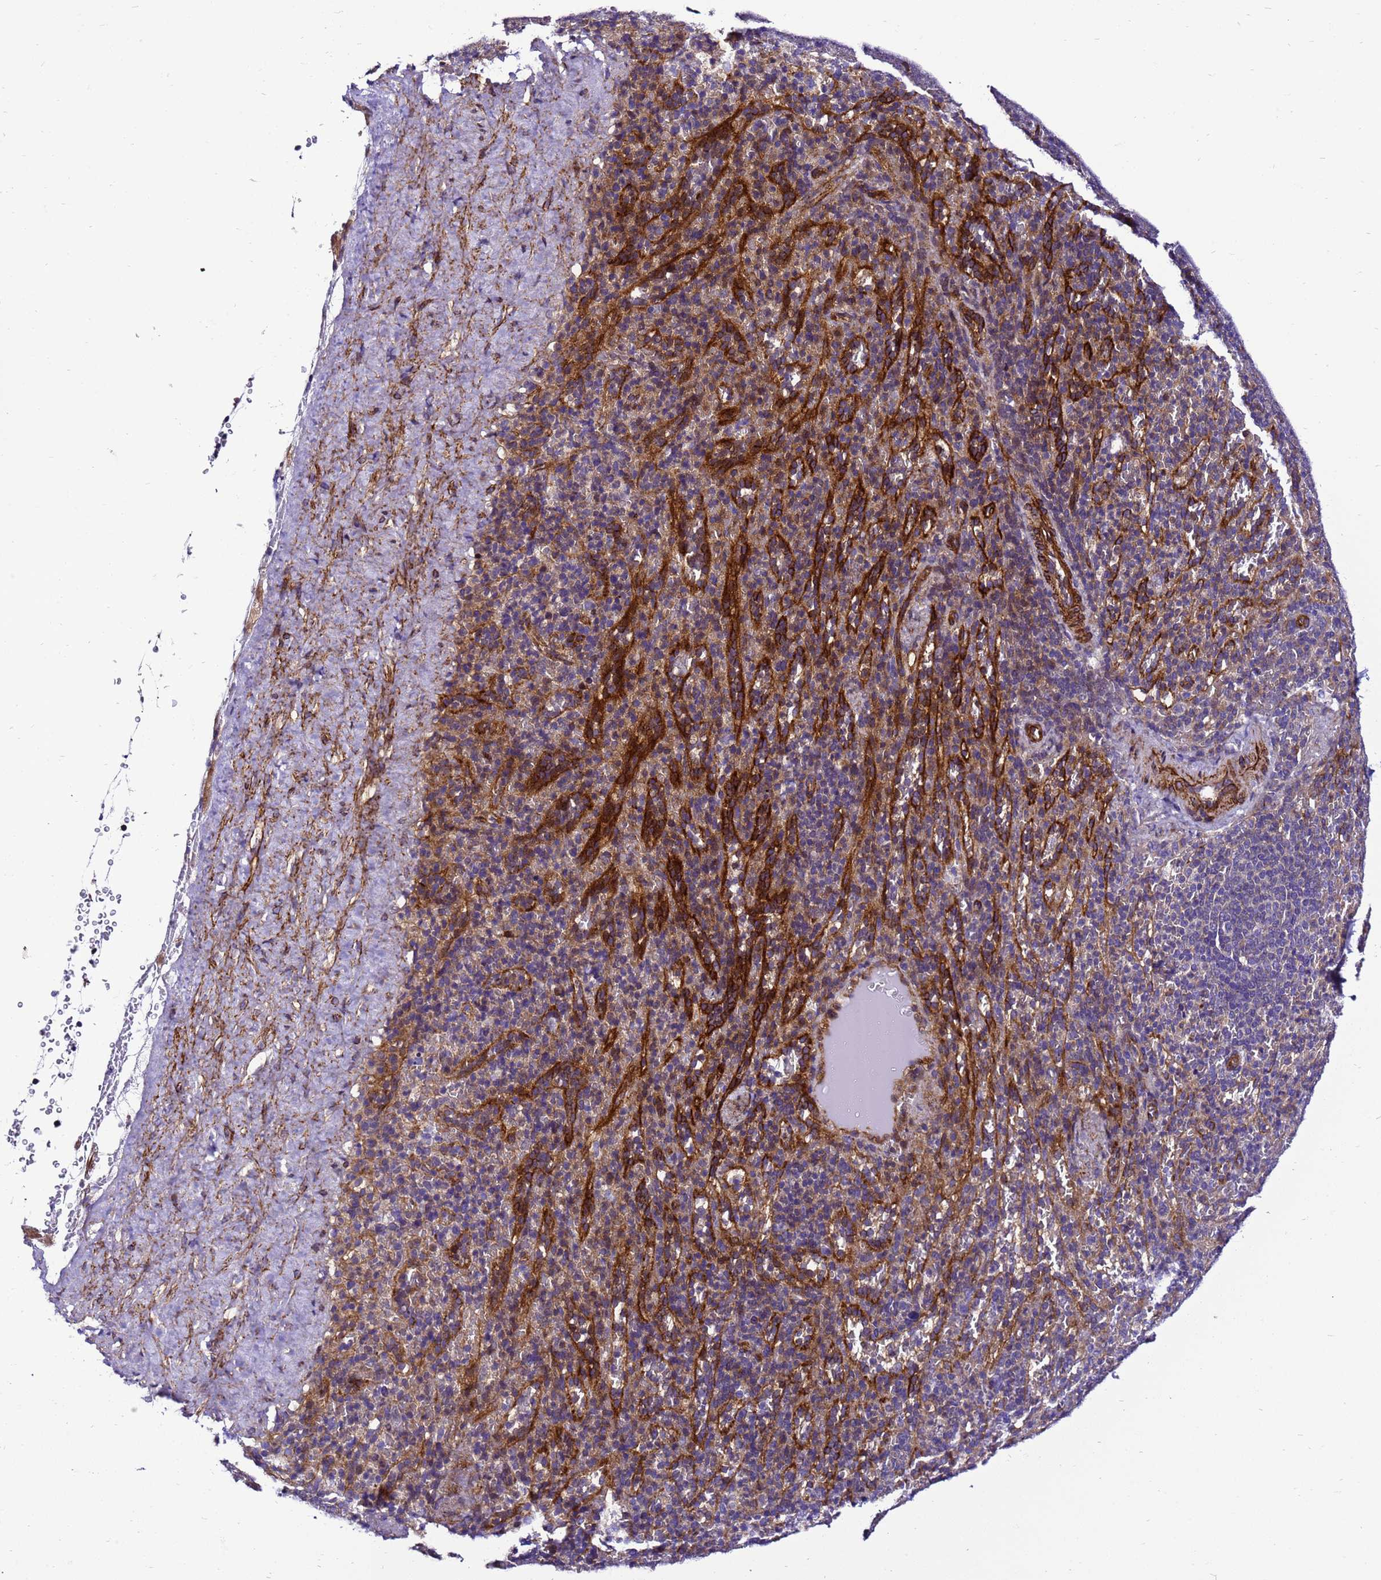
{"staining": {"intensity": "negative", "quantity": "none", "location": "none"}, "tissue": "spleen", "cell_type": "Cells in red pulp", "image_type": "normal", "snomed": [{"axis": "morphology", "description": "Normal tissue, NOS"}, {"axis": "topography", "description": "Spleen"}], "caption": "DAB (3,3'-diaminobenzidine) immunohistochemical staining of normal human spleen reveals no significant staining in cells in red pulp. Brightfield microscopy of immunohistochemistry (IHC) stained with DAB (brown) and hematoxylin (blue), captured at high magnification.", "gene": "ZNF417", "patient": {"sex": "female", "age": 21}}